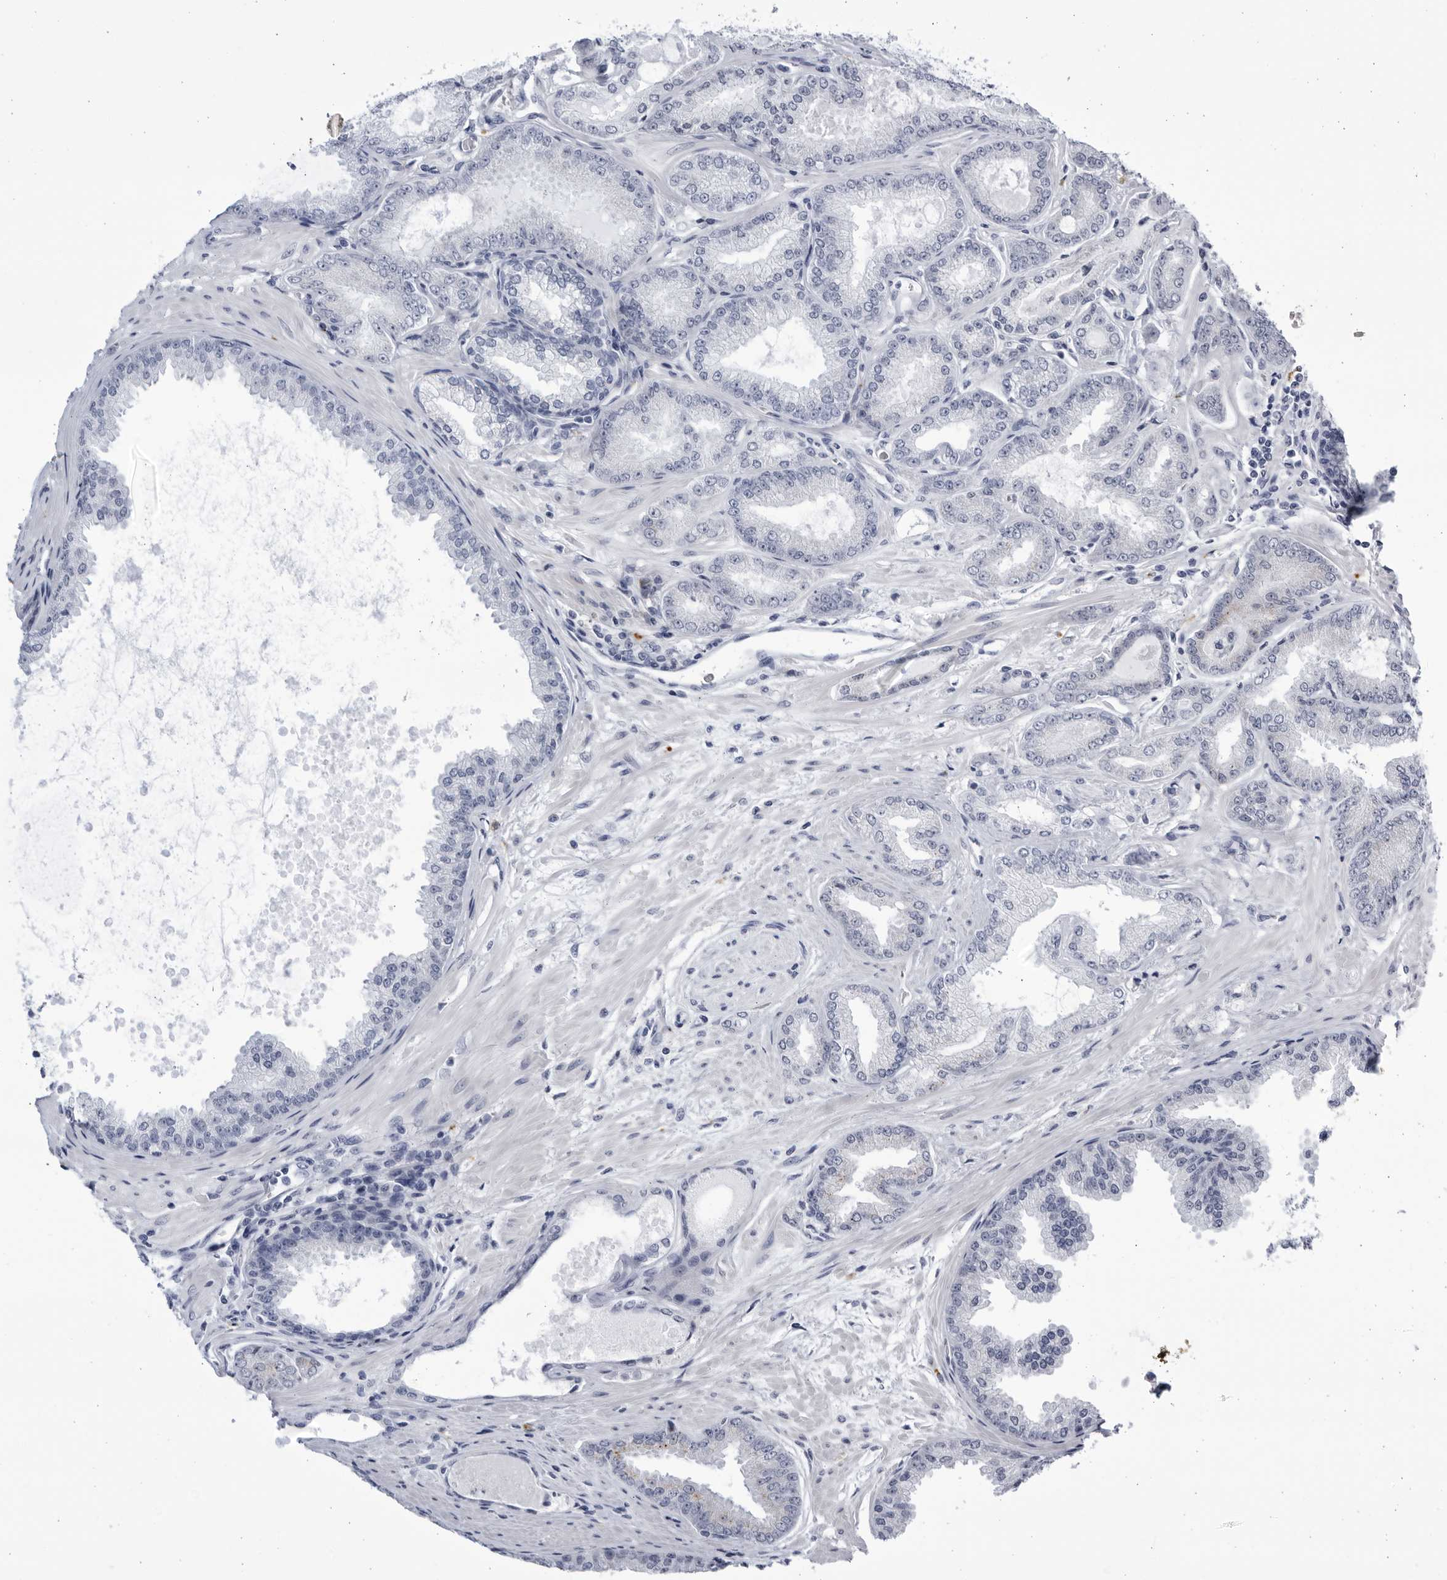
{"staining": {"intensity": "negative", "quantity": "none", "location": "none"}, "tissue": "prostate cancer", "cell_type": "Tumor cells", "image_type": "cancer", "snomed": [{"axis": "morphology", "description": "Adenocarcinoma, Low grade"}, {"axis": "topography", "description": "Prostate"}], "caption": "Immunohistochemistry (IHC) of human prostate cancer shows no positivity in tumor cells.", "gene": "CCDC181", "patient": {"sex": "male", "age": 63}}